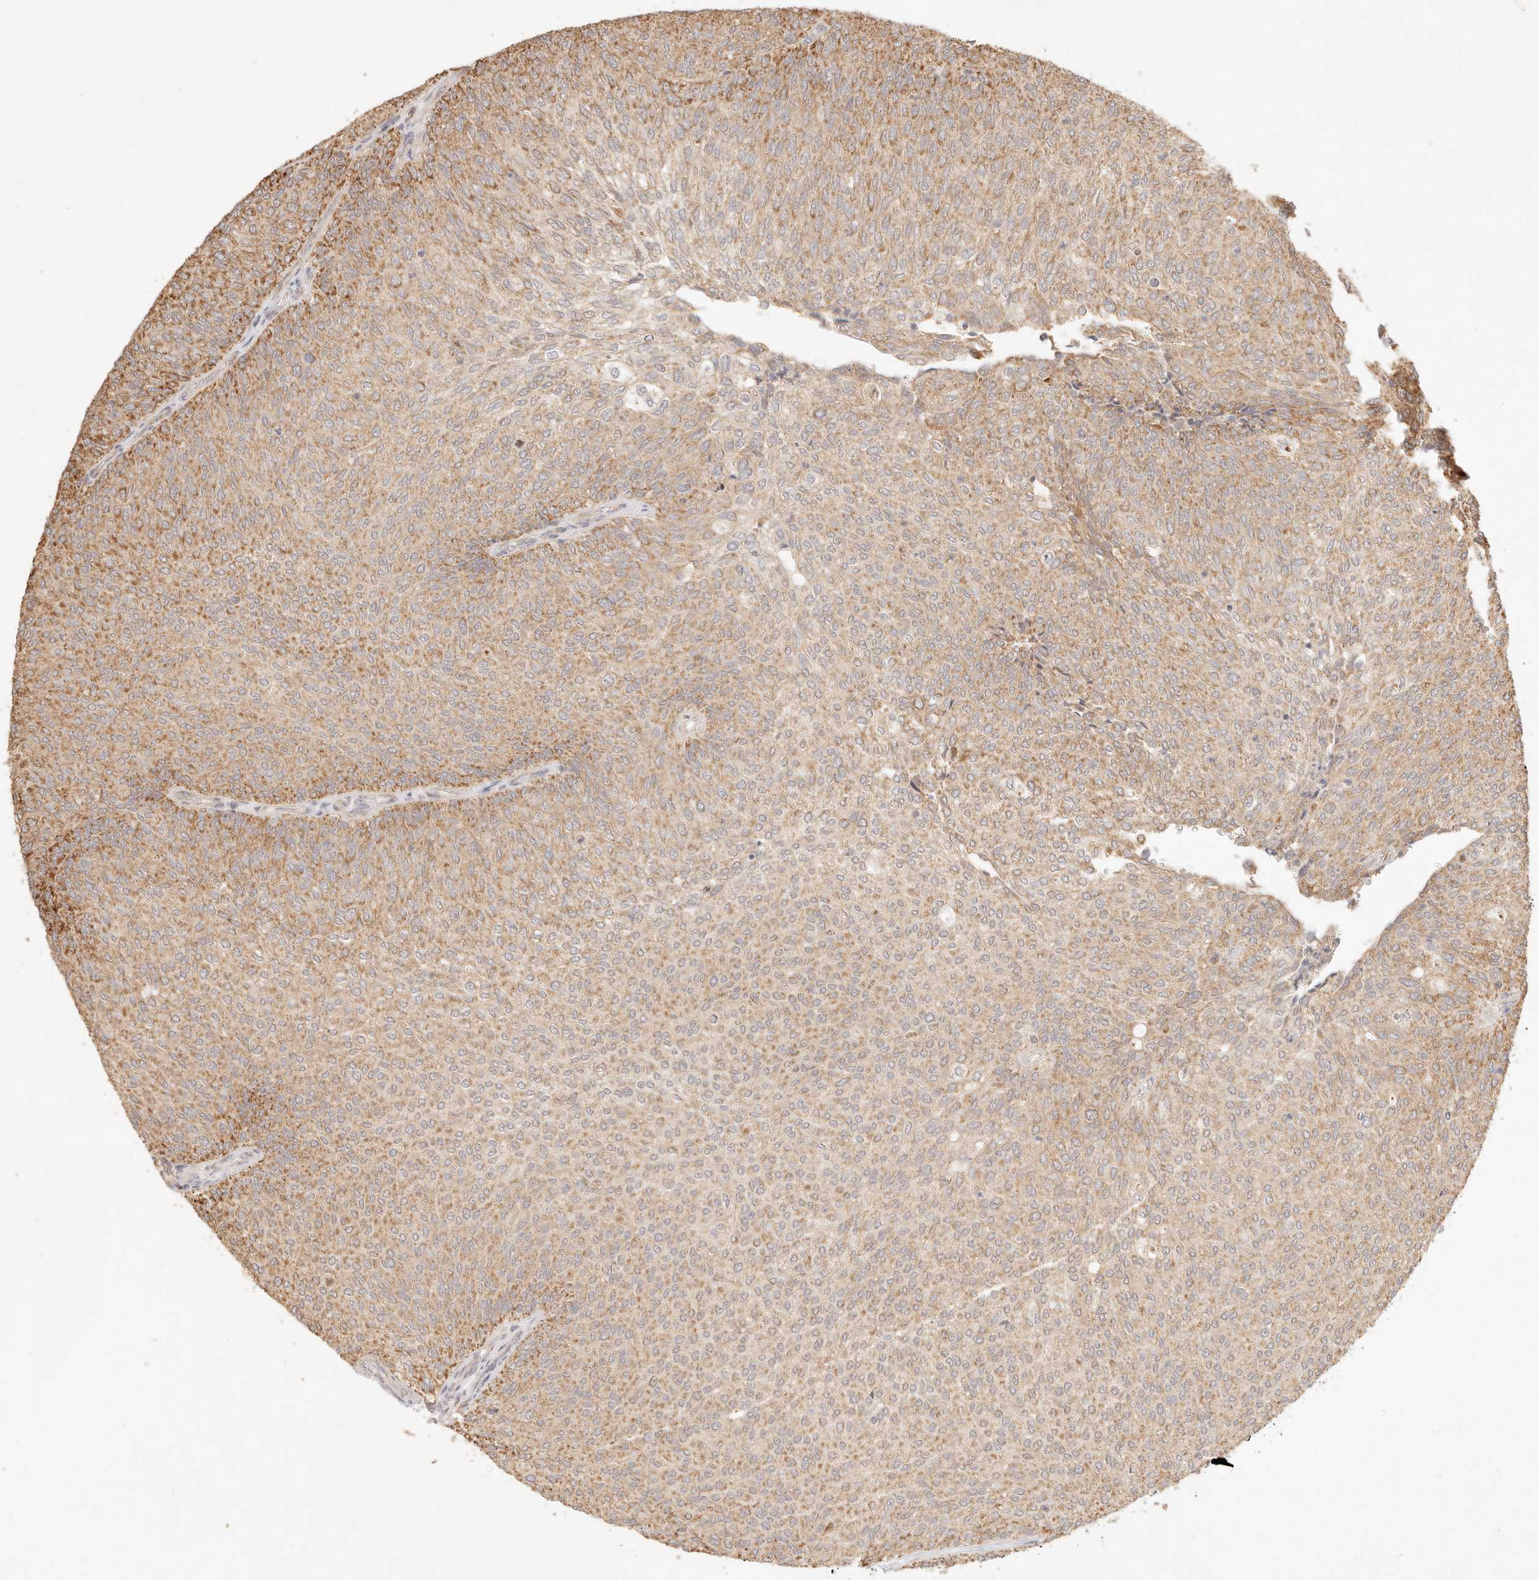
{"staining": {"intensity": "moderate", "quantity": ">75%", "location": "cytoplasmic/membranous"}, "tissue": "urothelial cancer", "cell_type": "Tumor cells", "image_type": "cancer", "snomed": [{"axis": "morphology", "description": "Urothelial carcinoma, Low grade"}, {"axis": "topography", "description": "Urinary bladder"}], "caption": "Human low-grade urothelial carcinoma stained with a protein marker reveals moderate staining in tumor cells.", "gene": "CPLANE2", "patient": {"sex": "female", "age": 79}}